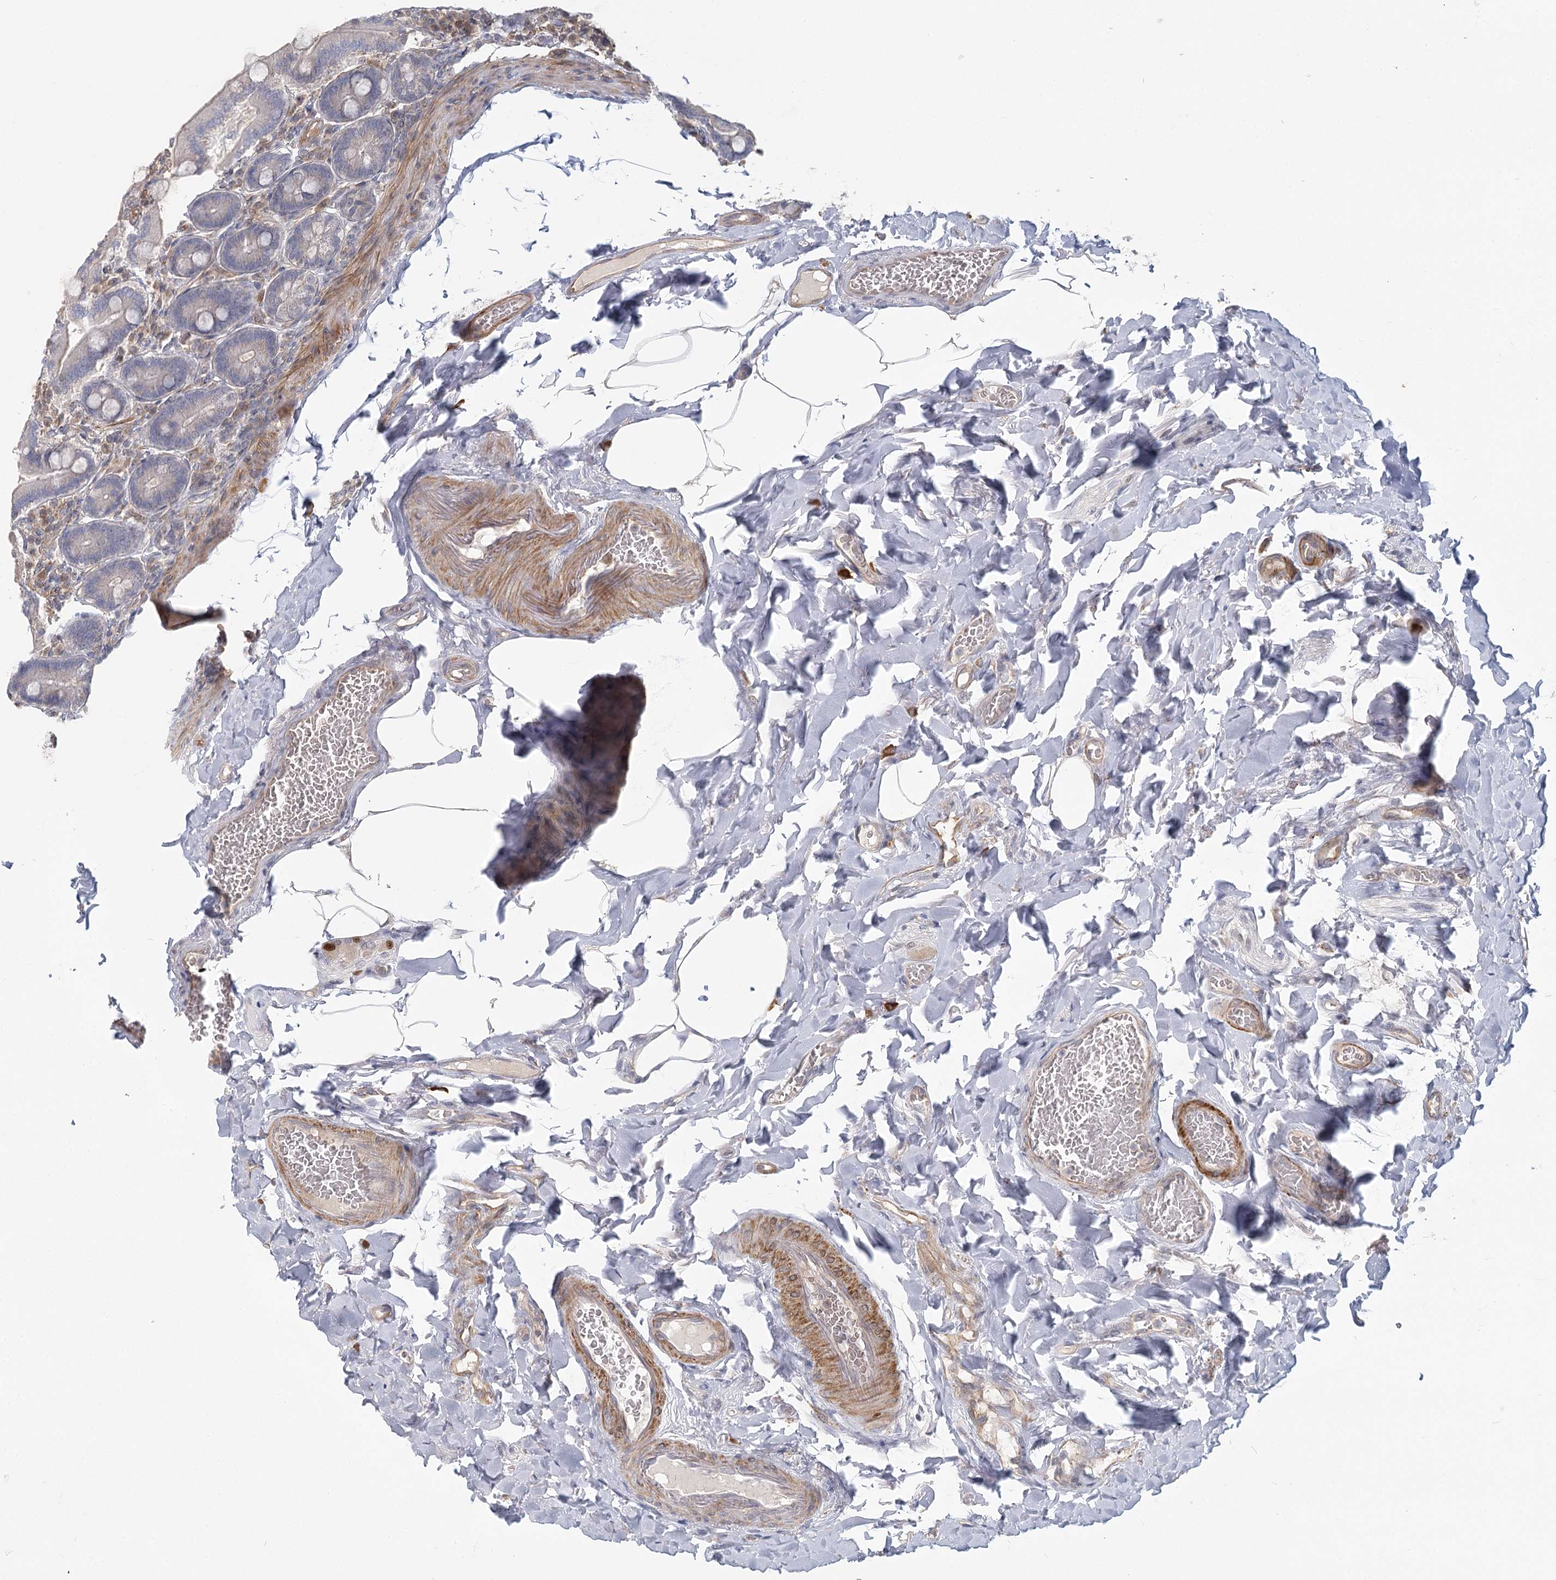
{"staining": {"intensity": "weak", "quantity": "<25%", "location": "cytoplasmic/membranous"}, "tissue": "duodenum", "cell_type": "Glandular cells", "image_type": "normal", "snomed": [{"axis": "morphology", "description": "Normal tissue, NOS"}, {"axis": "topography", "description": "Duodenum"}], "caption": "Glandular cells show no significant positivity in unremarkable duodenum.", "gene": "USP11", "patient": {"sex": "female", "age": 62}}